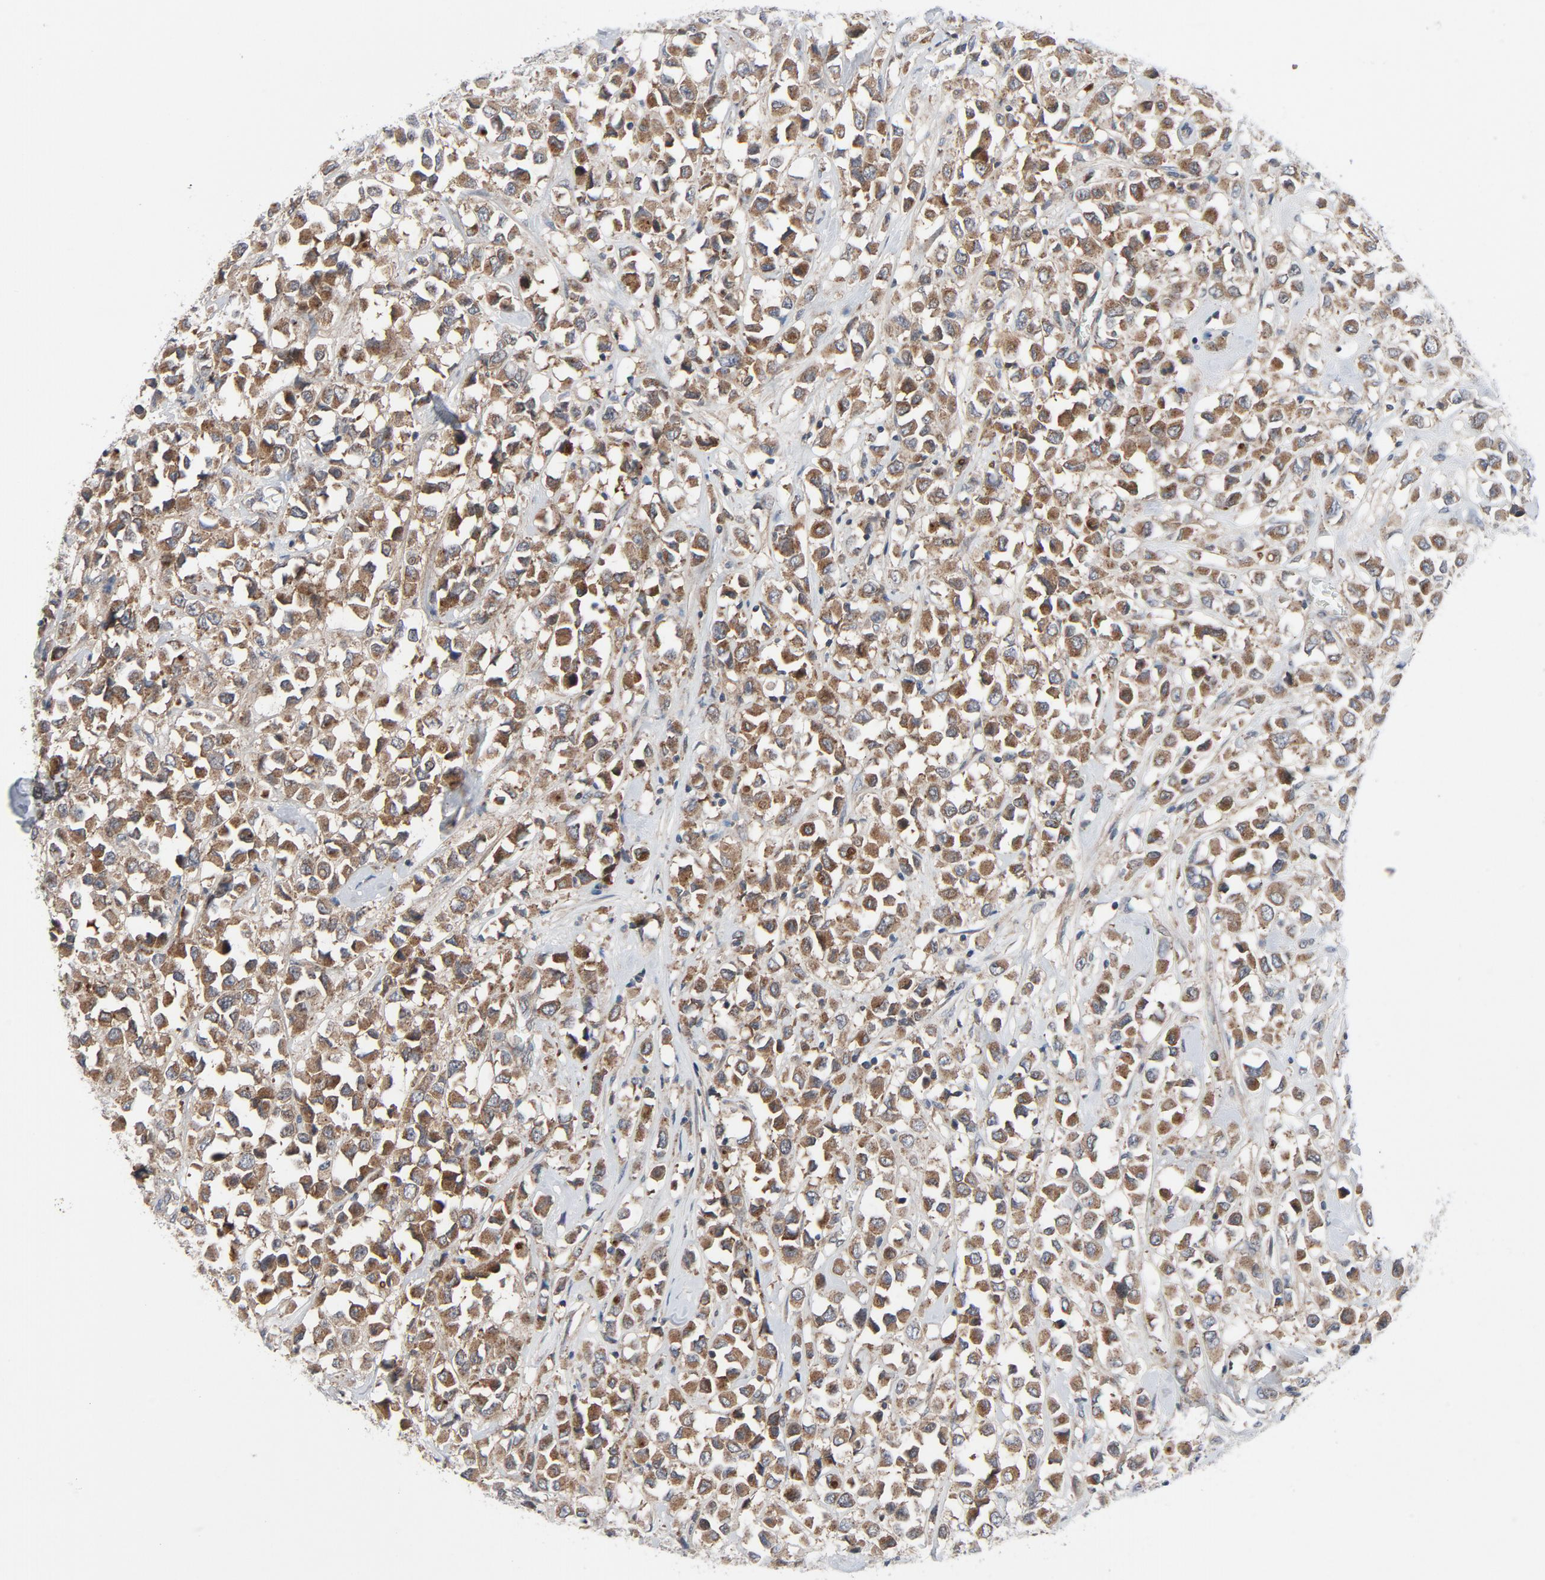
{"staining": {"intensity": "moderate", "quantity": ">75%", "location": "cytoplasmic/membranous"}, "tissue": "breast cancer", "cell_type": "Tumor cells", "image_type": "cancer", "snomed": [{"axis": "morphology", "description": "Duct carcinoma"}, {"axis": "topography", "description": "Breast"}], "caption": "Moderate cytoplasmic/membranous staining for a protein is present in about >75% of tumor cells of breast infiltrating ductal carcinoma using immunohistochemistry.", "gene": "TSG101", "patient": {"sex": "female", "age": 61}}